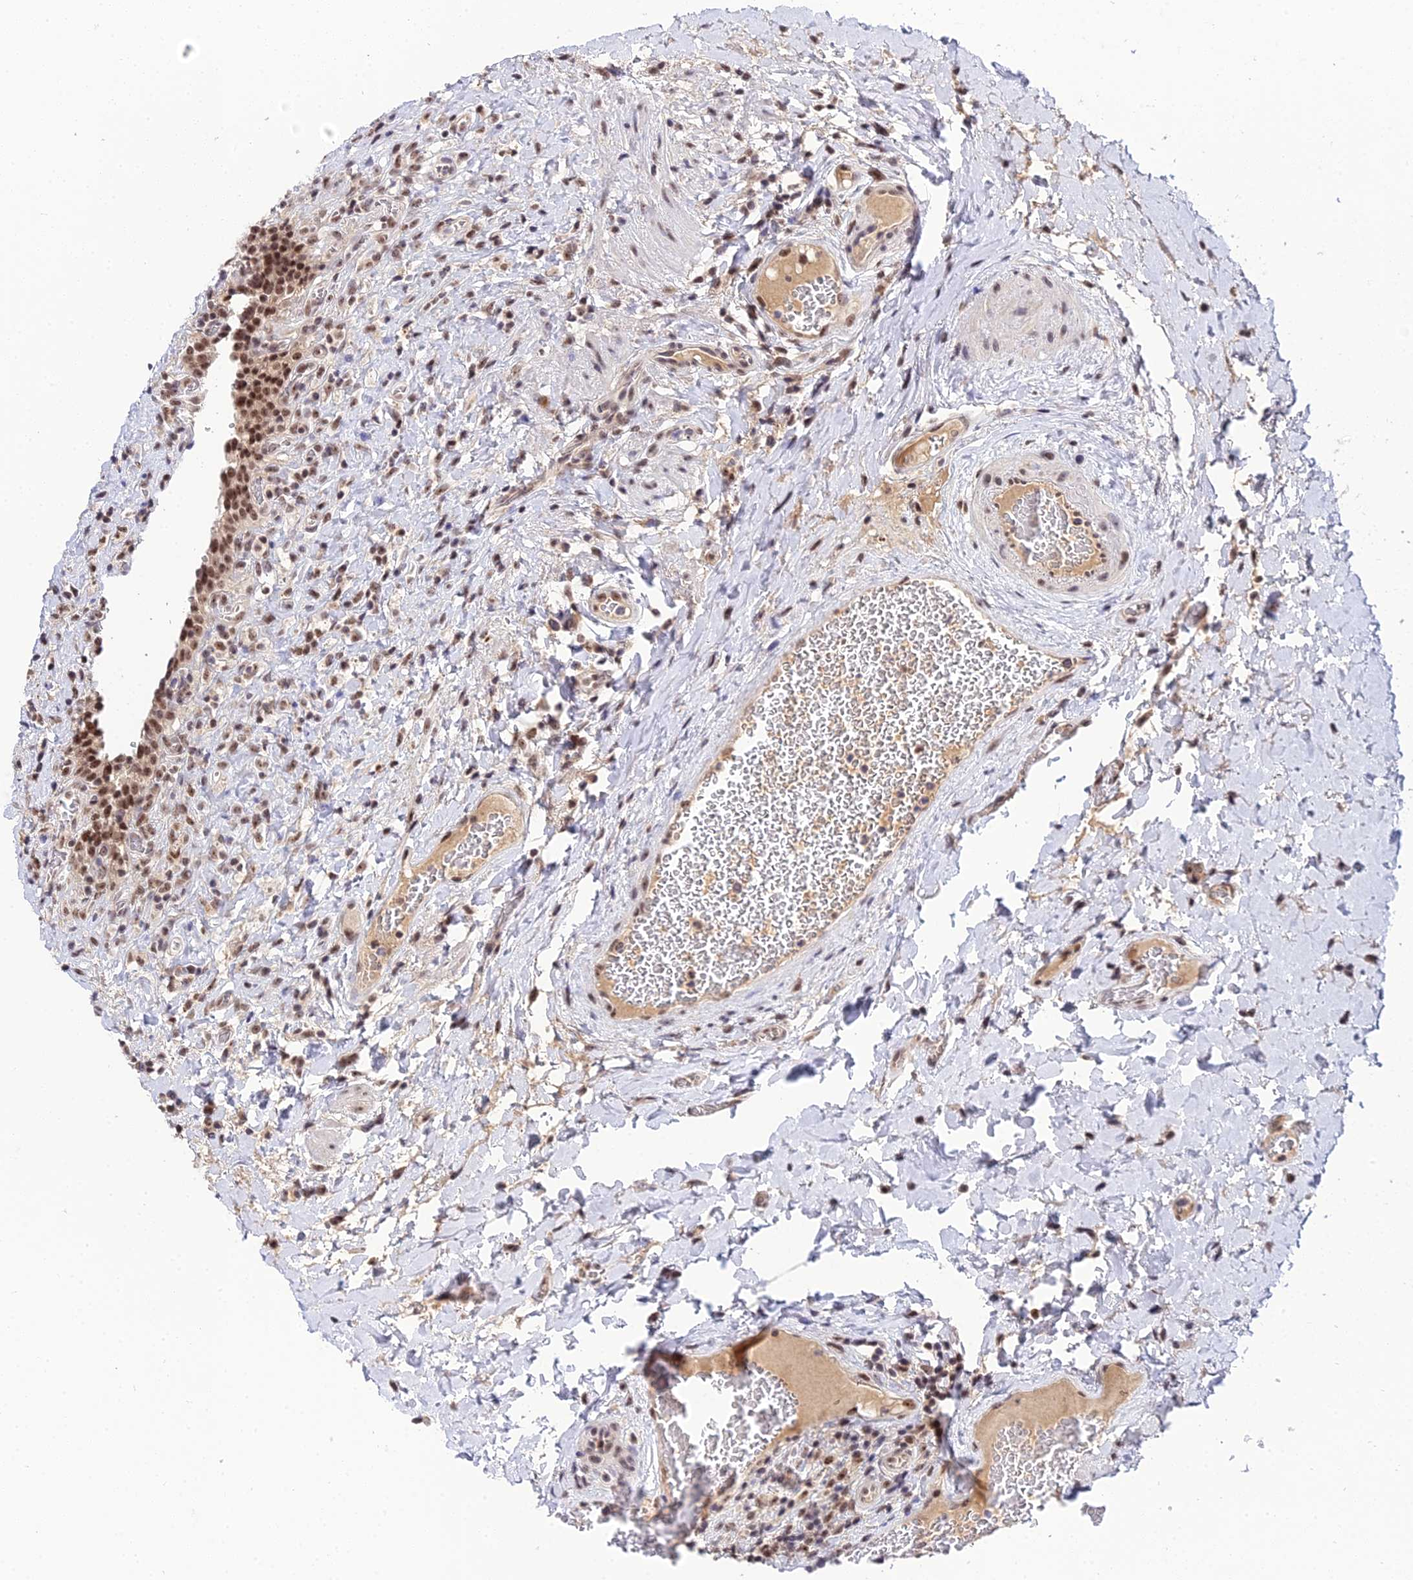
{"staining": {"intensity": "strong", "quantity": ">75%", "location": "nuclear"}, "tissue": "urinary bladder", "cell_type": "Urothelial cells", "image_type": "normal", "snomed": [{"axis": "morphology", "description": "Normal tissue, NOS"}, {"axis": "morphology", "description": "Inflammation, NOS"}, {"axis": "topography", "description": "Urinary bladder"}], "caption": "Immunohistochemistry of benign human urinary bladder reveals high levels of strong nuclear staining in about >75% of urothelial cells. (Brightfield microscopy of DAB IHC at high magnification).", "gene": "EXOSC3", "patient": {"sex": "male", "age": 64}}